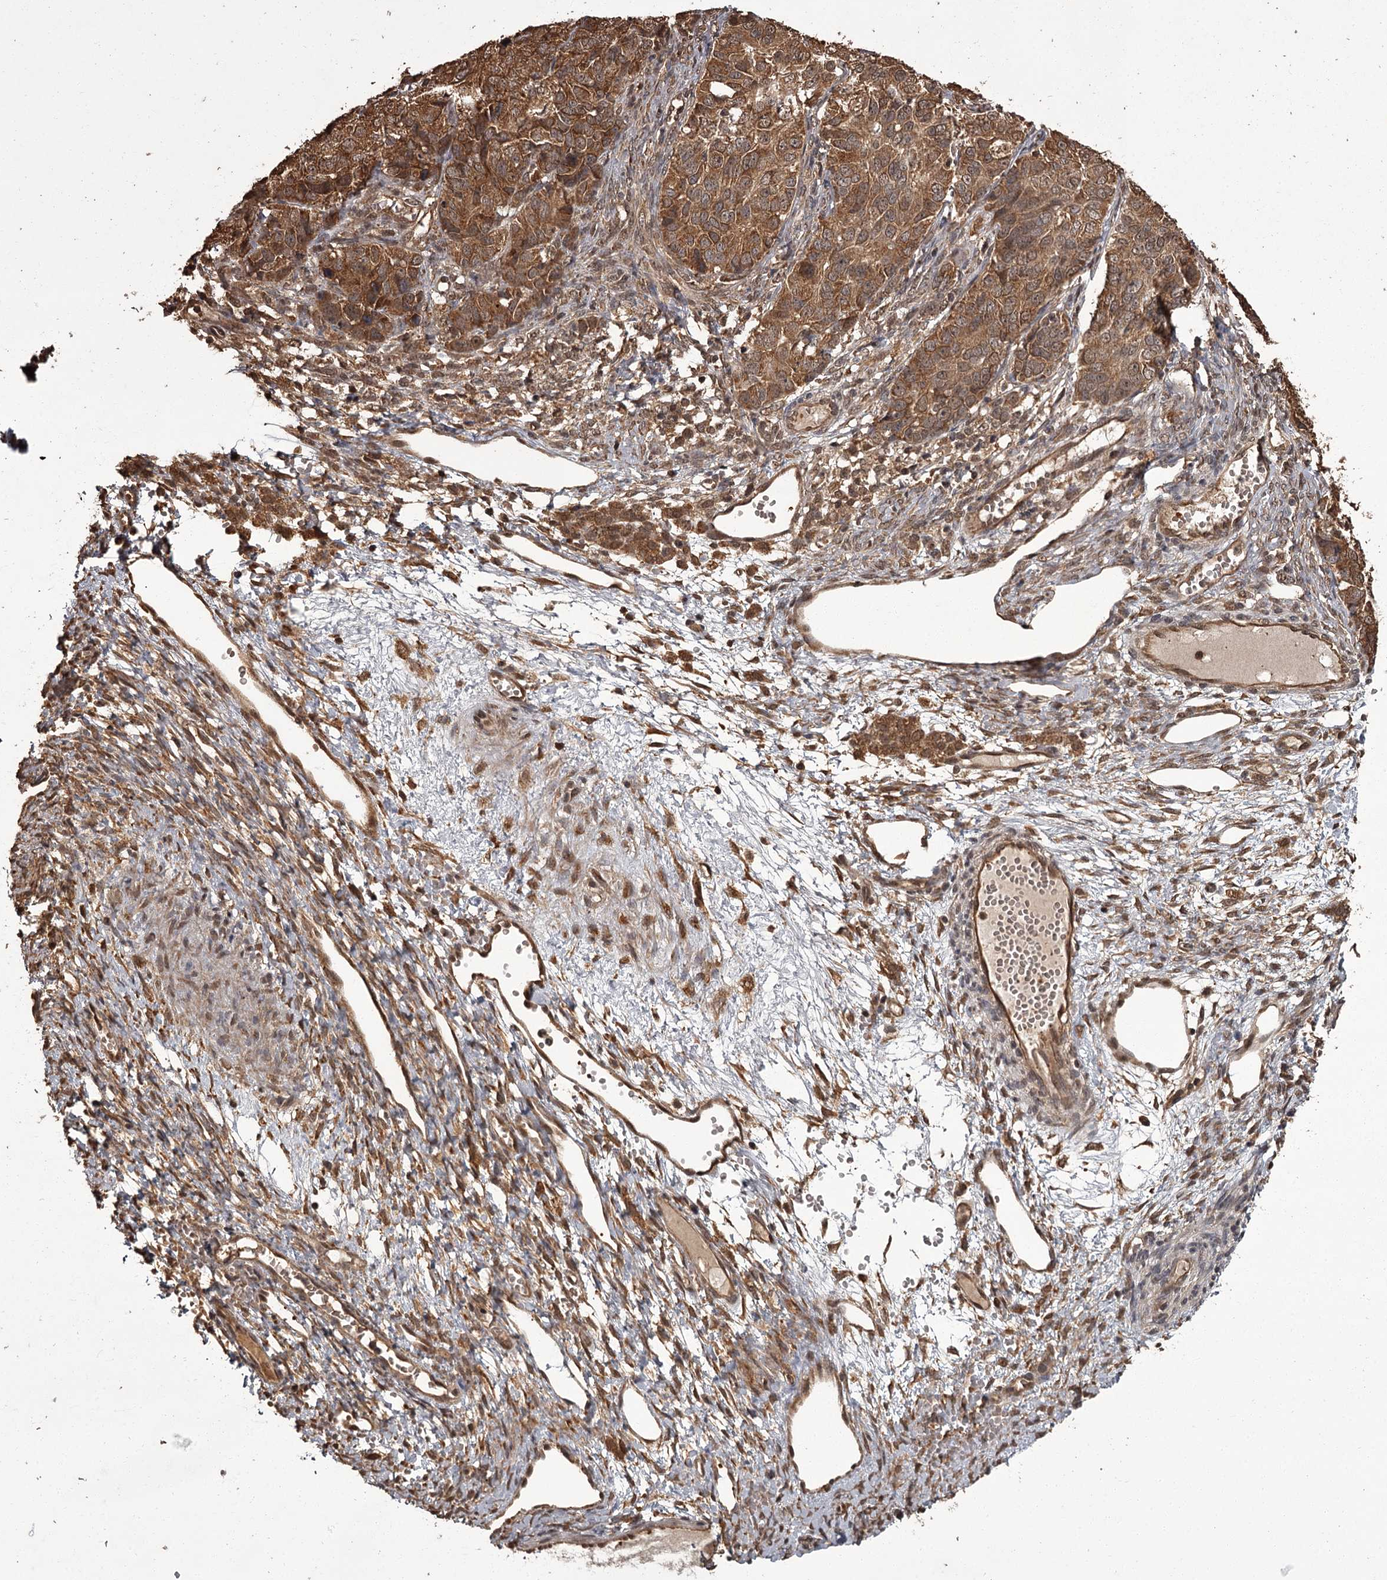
{"staining": {"intensity": "moderate", "quantity": ">75%", "location": "cytoplasmic/membranous"}, "tissue": "ovarian cancer", "cell_type": "Tumor cells", "image_type": "cancer", "snomed": [{"axis": "morphology", "description": "Carcinoma, endometroid"}, {"axis": "topography", "description": "Ovary"}], "caption": "A medium amount of moderate cytoplasmic/membranous positivity is appreciated in approximately >75% of tumor cells in ovarian cancer tissue.", "gene": "NPRL2", "patient": {"sex": "female", "age": 51}}